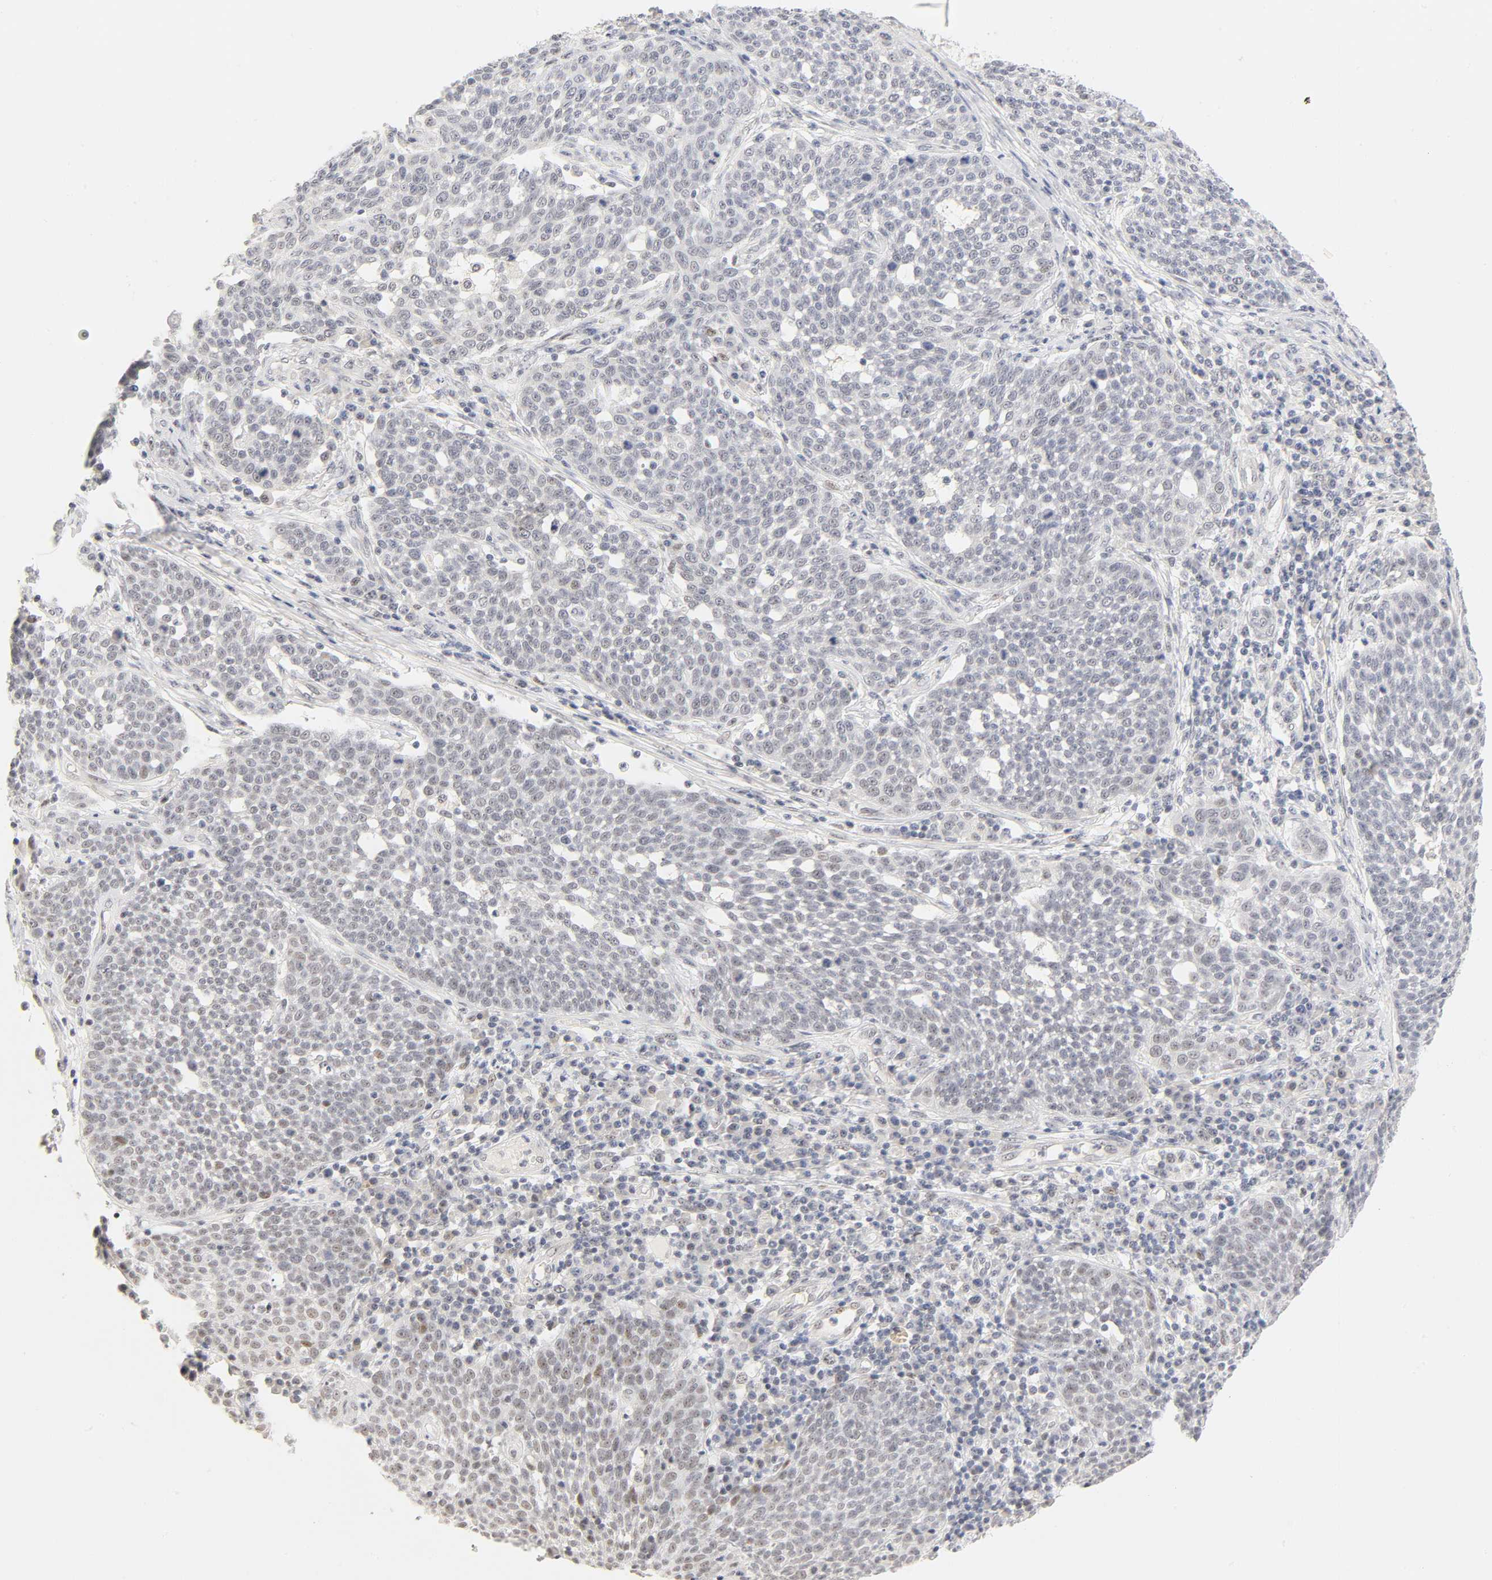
{"staining": {"intensity": "weak", "quantity": "<25%", "location": "nuclear"}, "tissue": "cervical cancer", "cell_type": "Tumor cells", "image_type": "cancer", "snomed": [{"axis": "morphology", "description": "Squamous cell carcinoma, NOS"}, {"axis": "topography", "description": "Cervix"}], "caption": "Tumor cells are negative for brown protein staining in cervical squamous cell carcinoma.", "gene": "MNAT1", "patient": {"sex": "female", "age": 34}}